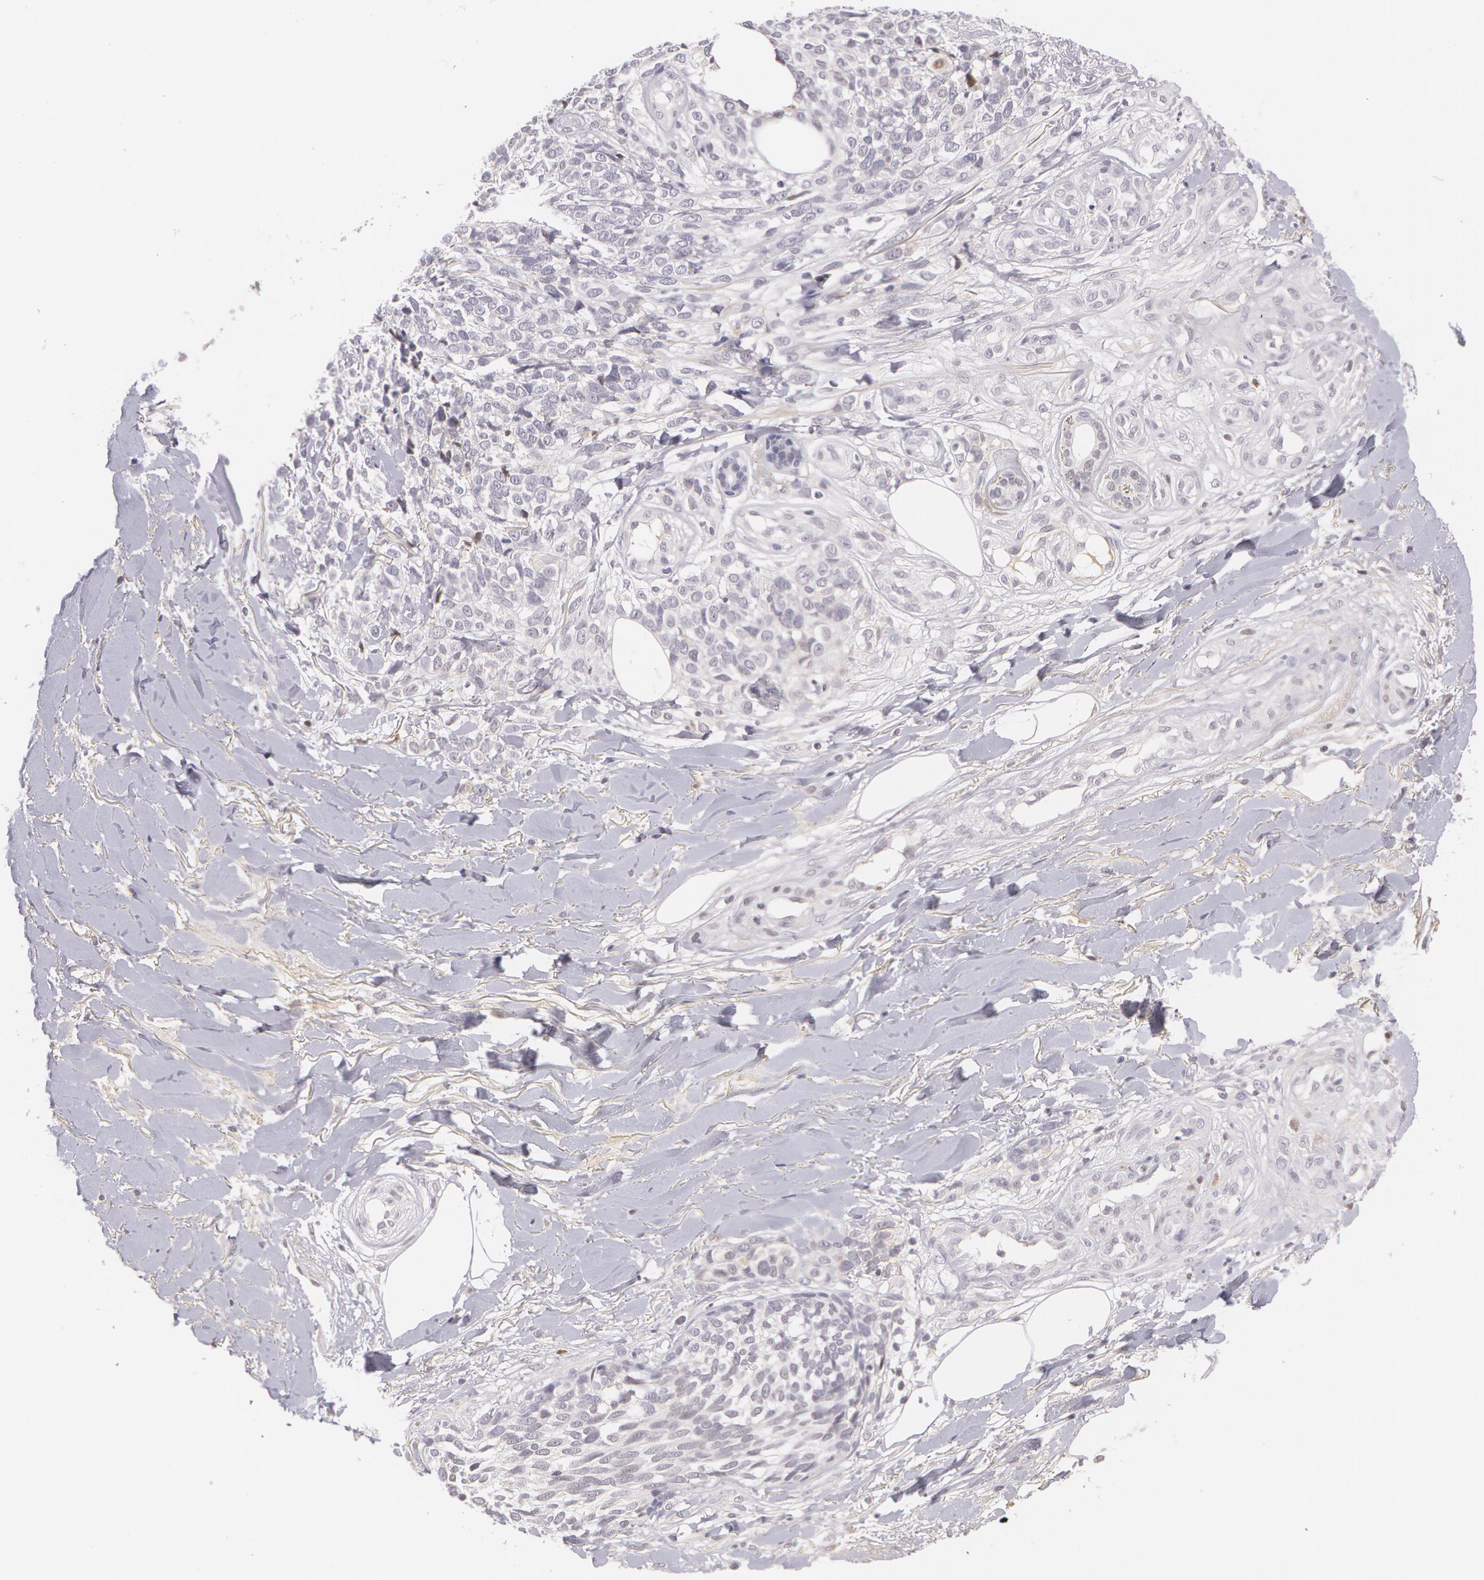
{"staining": {"intensity": "negative", "quantity": "none", "location": "none"}, "tissue": "melanoma", "cell_type": "Tumor cells", "image_type": "cancer", "snomed": [{"axis": "morphology", "description": "Malignant melanoma, NOS"}, {"axis": "topography", "description": "Skin"}], "caption": "Human melanoma stained for a protein using IHC displays no staining in tumor cells.", "gene": "LBP", "patient": {"sex": "female", "age": 85}}